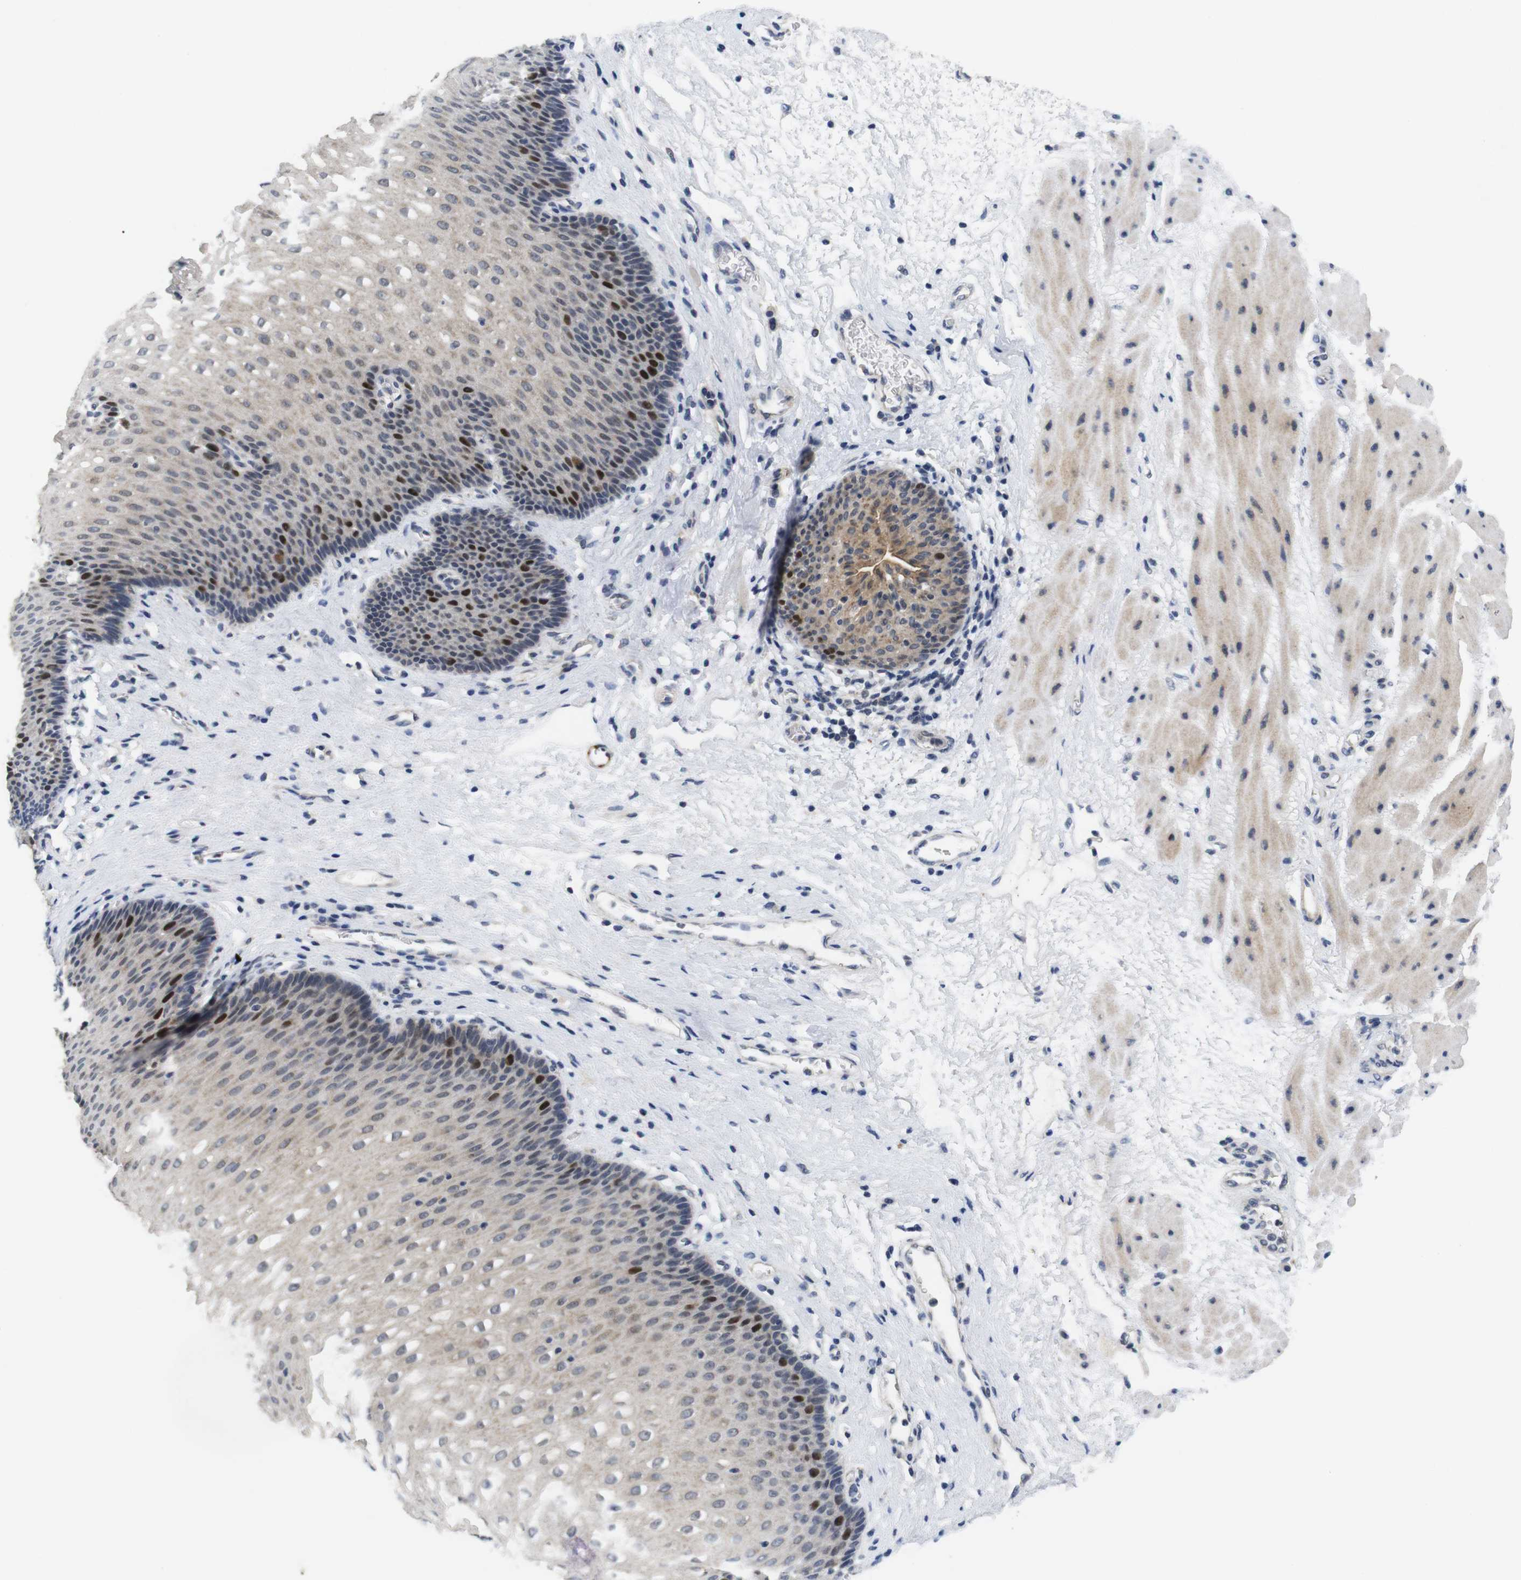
{"staining": {"intensity": "strong", "quantity": "<25%", "location": "nuclear"}, "tissue": "esophagus", "cell_type": "Squamous epithelial cells", "image_type": "normal", "snomed": [{"axis": "morphology", "description": "Normal tissue, NOS"}, {"axis": "topography", "description": "Esophagus"}], "caption": "IHC histopathology image of unremarkable esophagus: human esophagus stained using IHC demonstrates medium levels of strong protein expression localized specifically in the nuclear of squamous epithelial cells, appearing as a nuclear brown color.", "gene": "SKP2", "patient": {"sex": "male", "age": 48}}